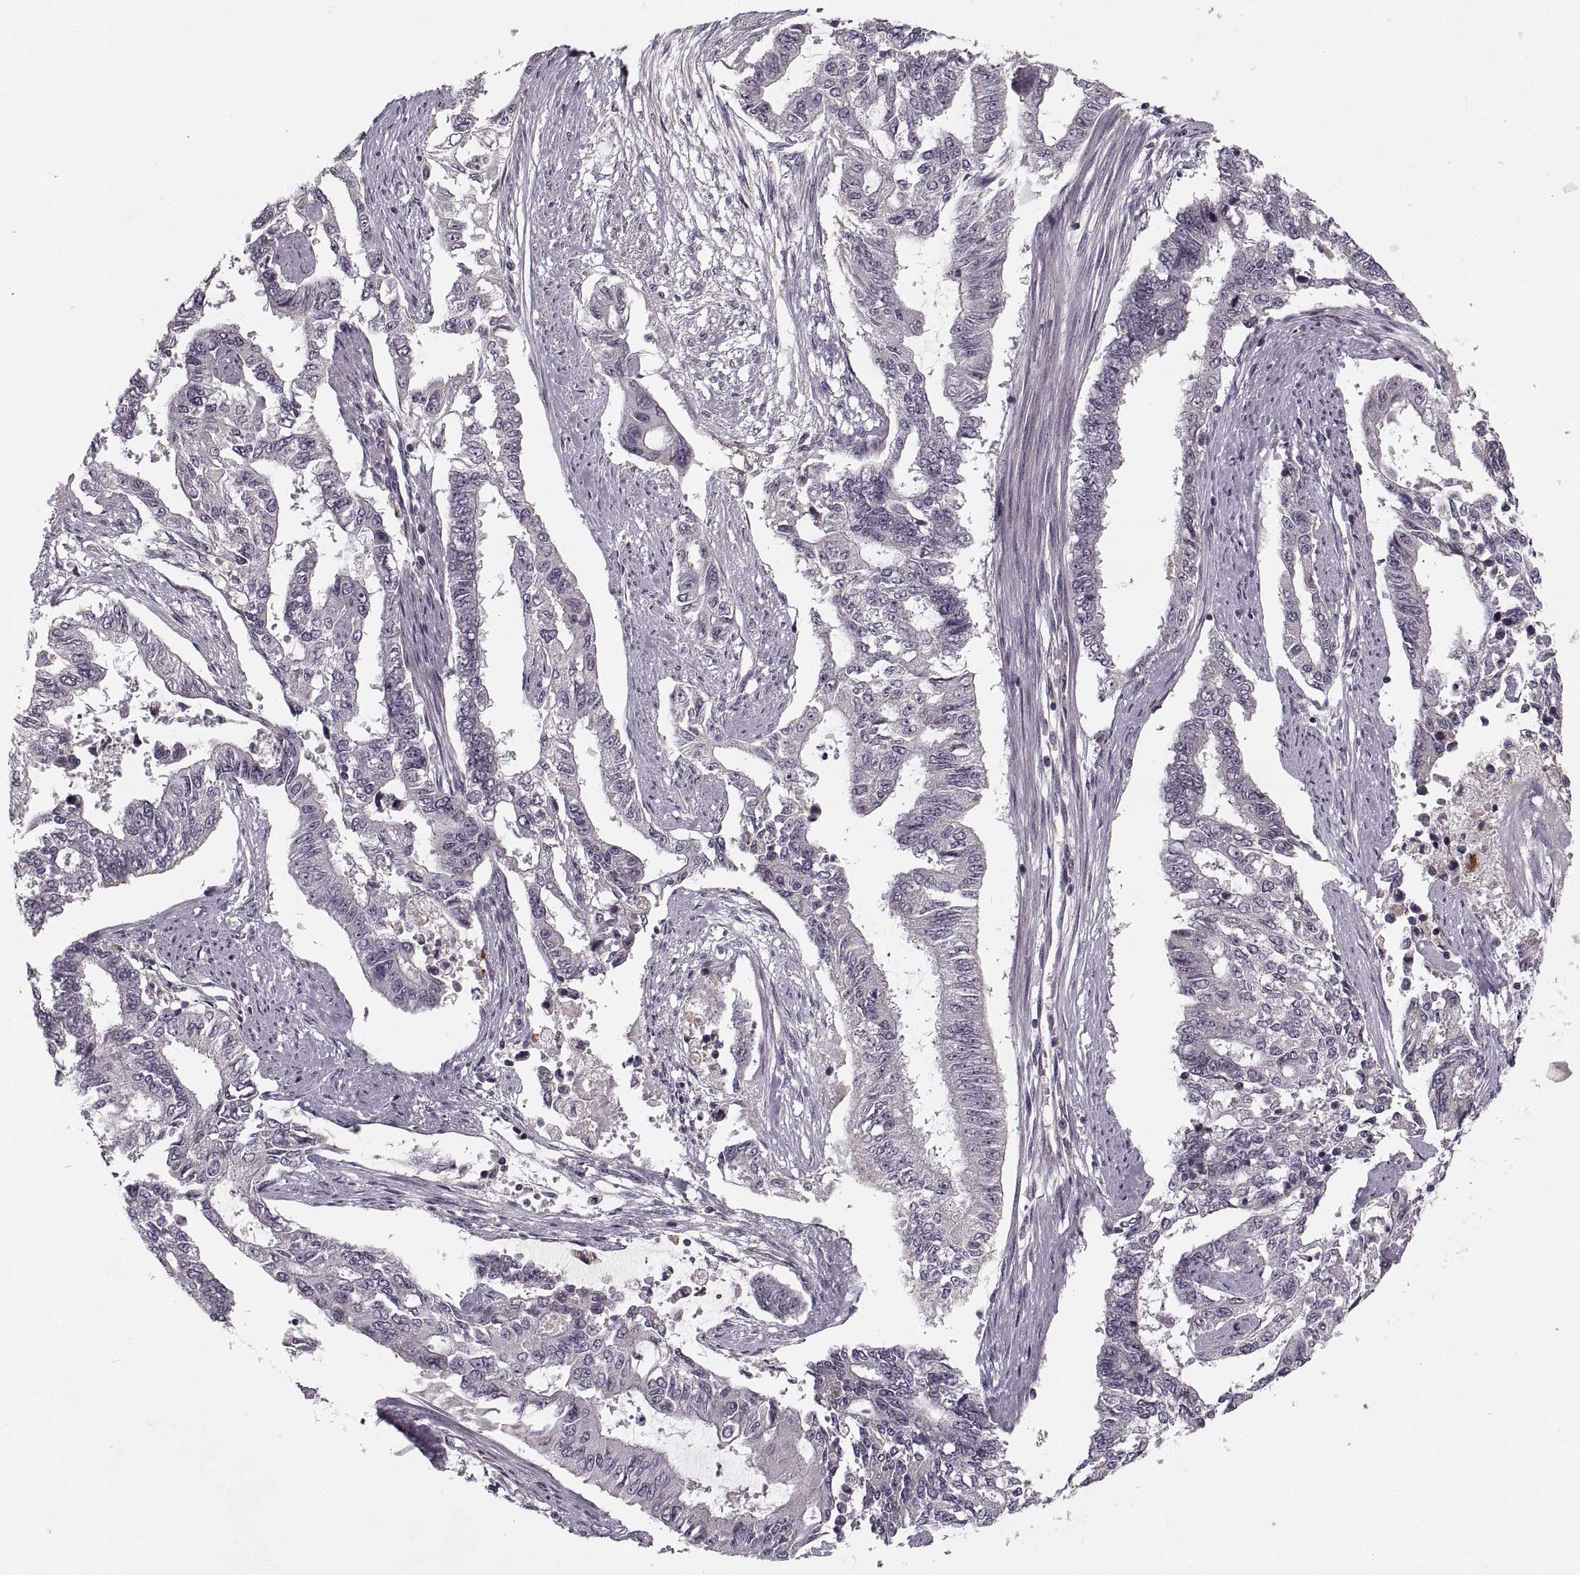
{"staining": {"intensity": "negative", "quantity": "none", "location": "none"}, "tissue": "endometrial cancer", "cell_type": "Tumor cells", "image_type": "cancer", "snomed": [{"axis": "morphology", "description": "Adenocarcinoma, NOS"}, {"axis": "topography", "description": "Uterus"}], "caption": "Tumor cells are negative for brown protein staining in adenocarcinoma (endometrial). The staining is performed using DAB (3,3'-diaminobenzidine) brown chromogen with nuclei counter-stained in using hematoxylin.", "gene": "ASIC3", "patient": {"sex": "female", "age": 59}}